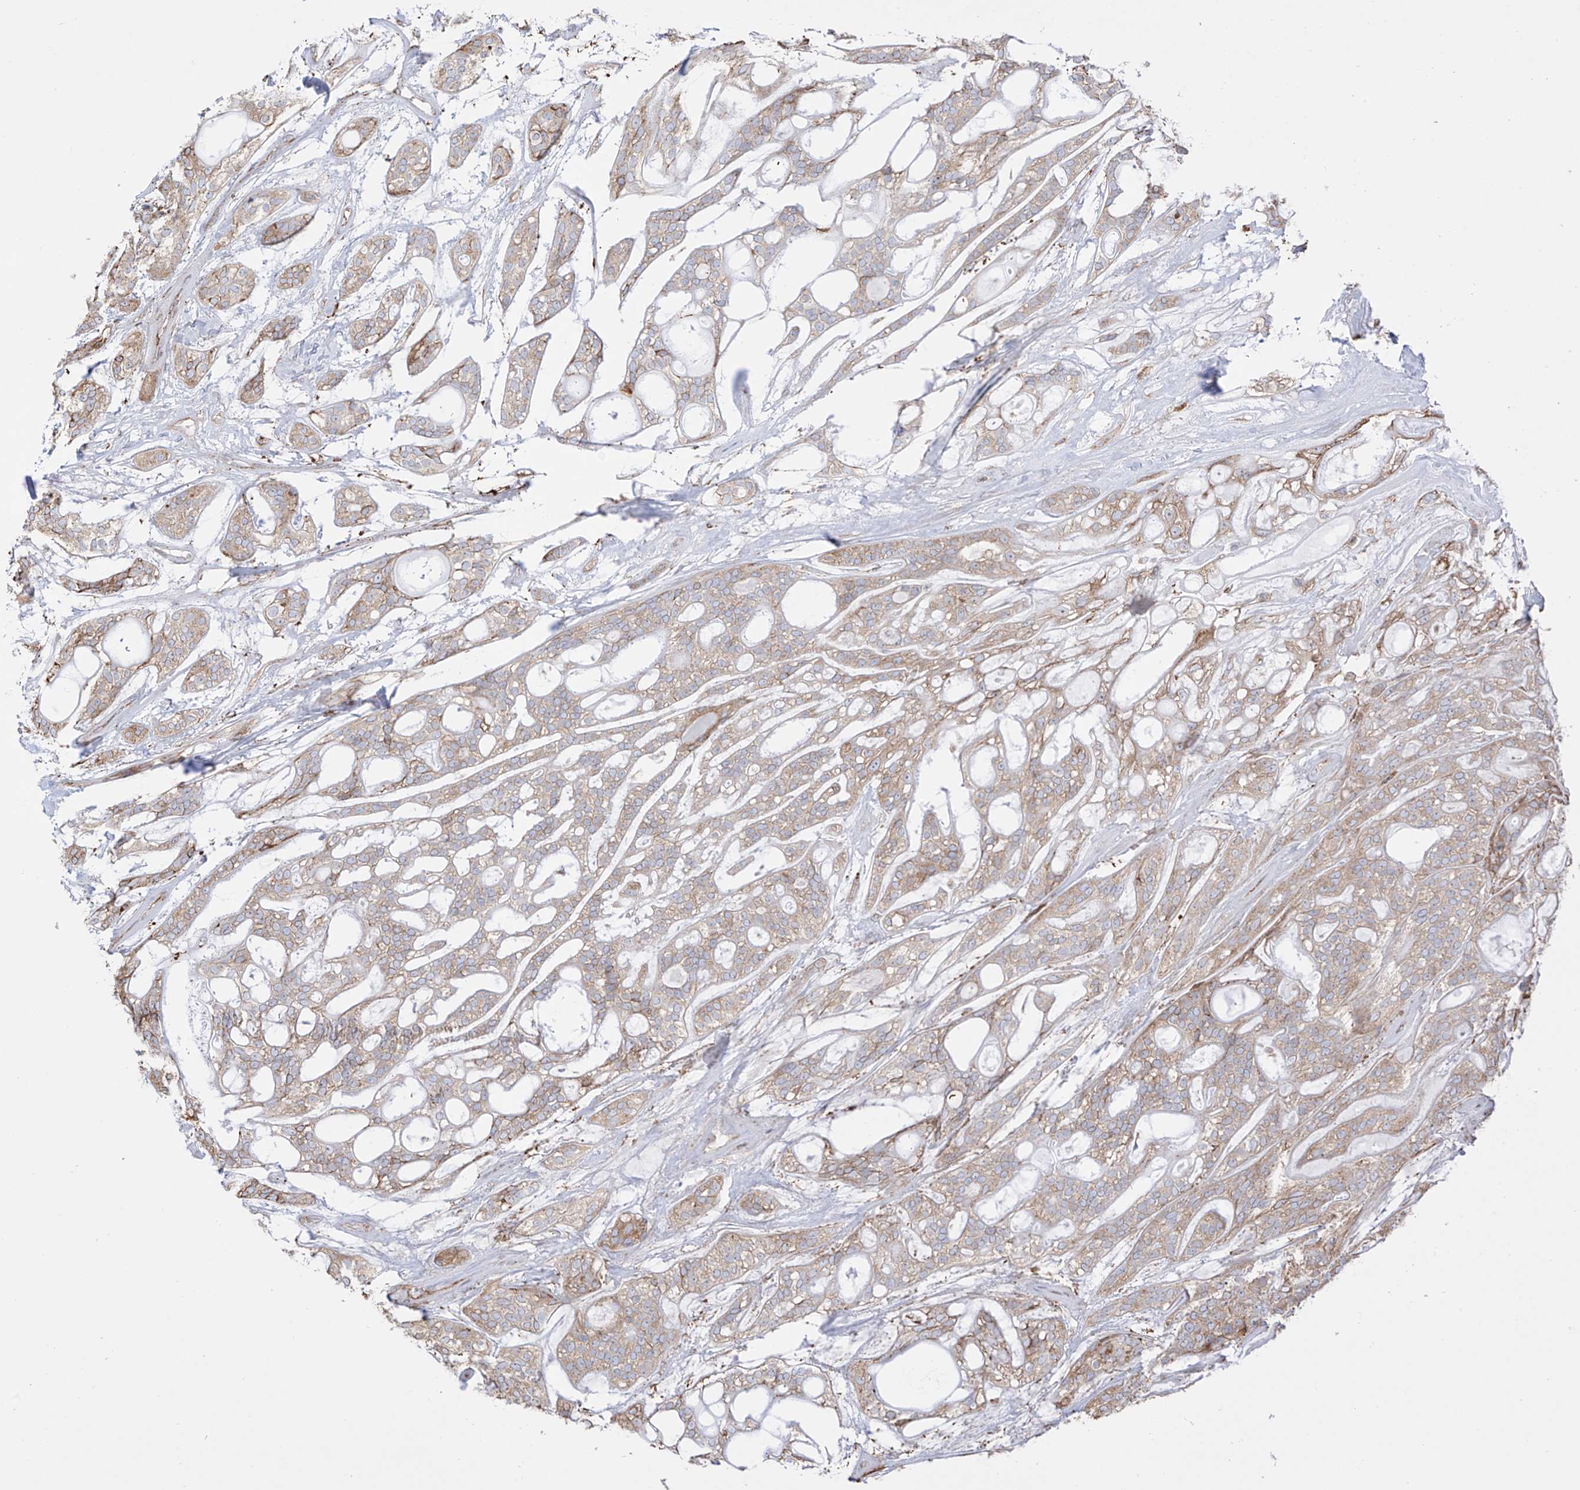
{"staining": {"intensity": "moderate", "quantity": ">75%", "location": "cytoplasmic/membranous"}, "tissue": "head and neck cancer", "cell_type": "Tumor cells", "image_type": "cancer", "snomed": [{"axis": "morphology", "description": "Adenocarcinoma, NOS"}, {"axis": "topography", "description": "Head-Neck"}], "caption": "Protein staining shows moderate cytoplasmic/membranous positivity in approximately >75% of tumor cells in head and neck cancer.", "gene": "XKR3", "patient": {"sex": "male", "age": 66}}